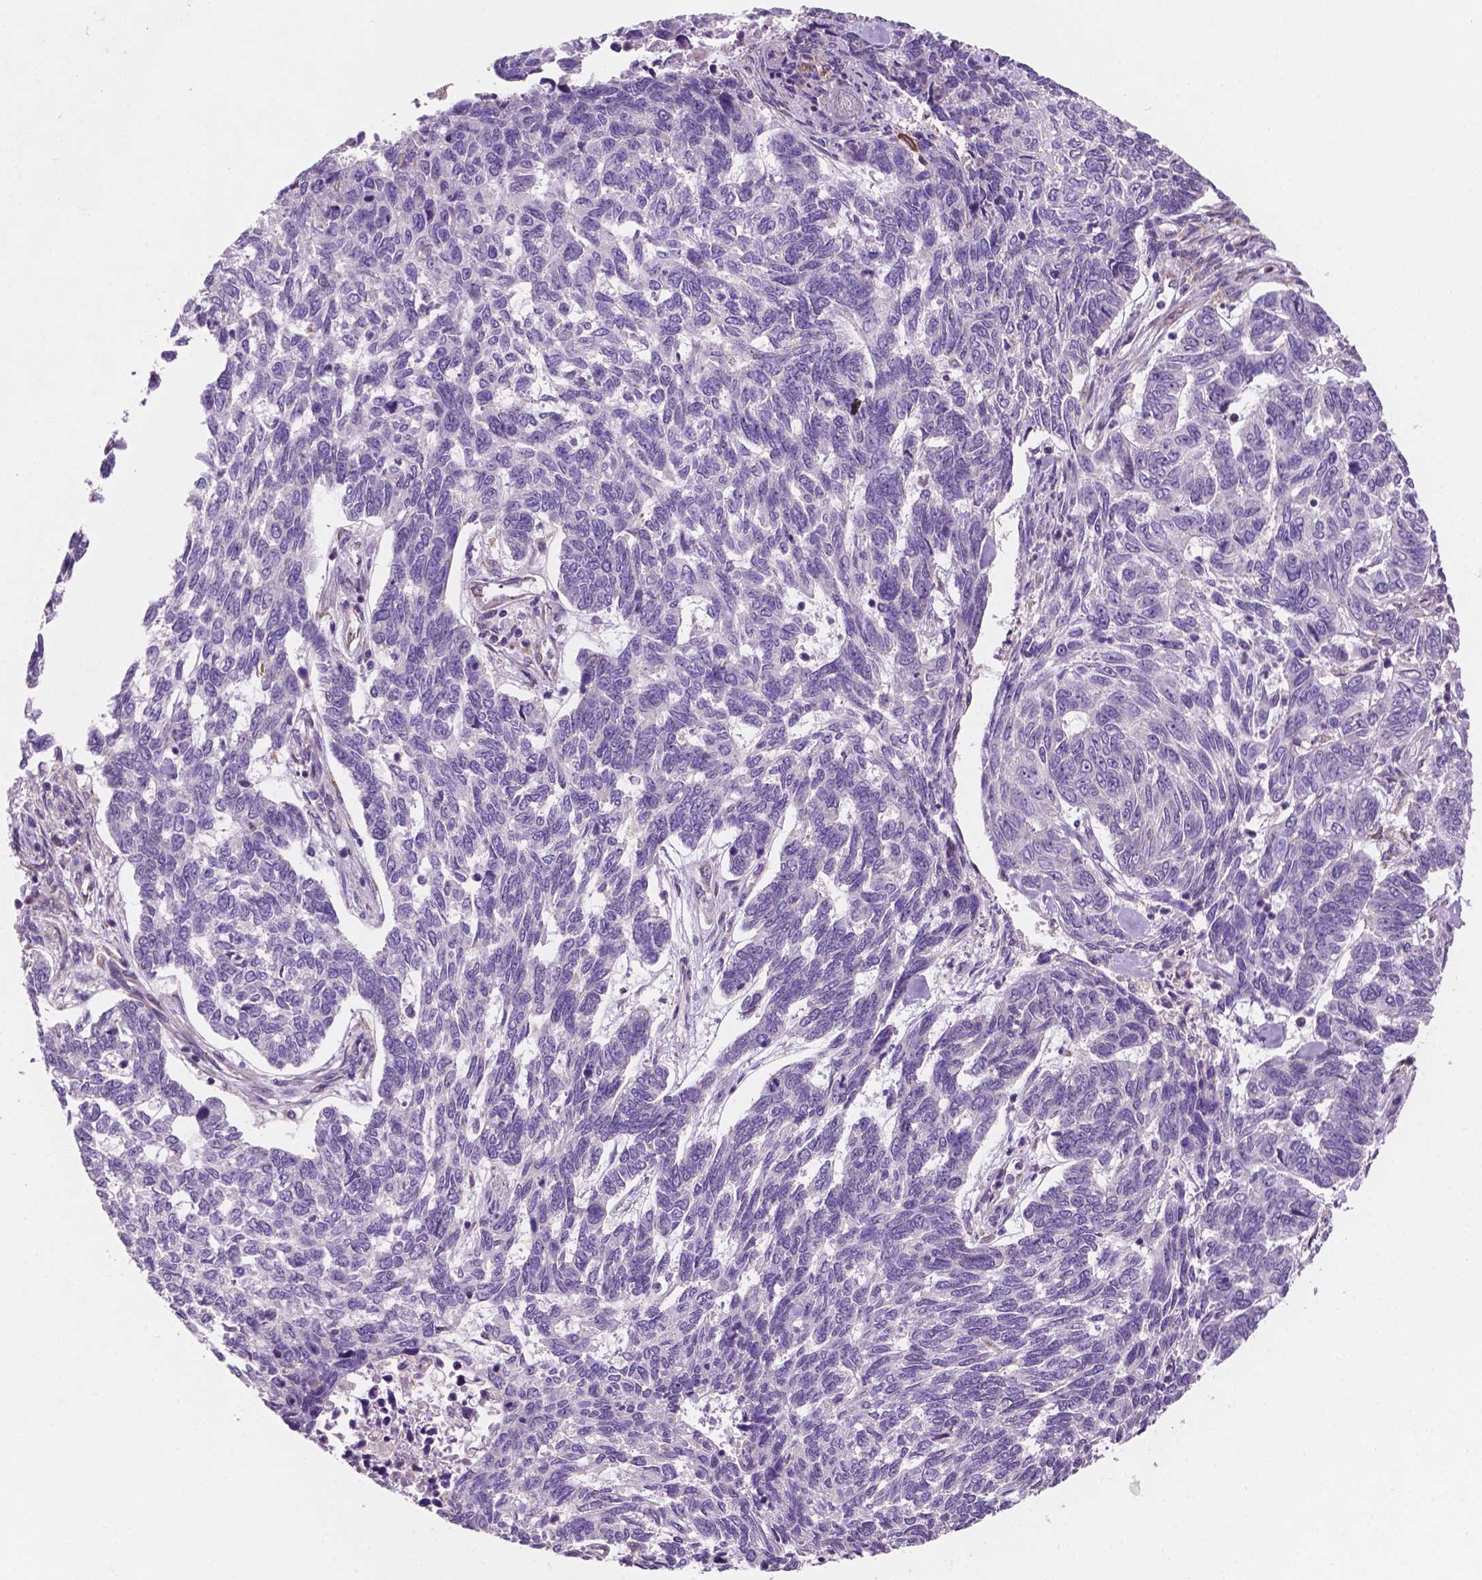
{"staining": {"intensity": "negative", "quantity": "none", "location": "none"}, "tissue": "skin cancer", "cell_type": "Tumor cells", "image_type": "cancer", "snomed": [{"axis": "morphology", "description": "Basal cell carcinoma"}, {"axis": "topography", "description": "Skin"}], "caption": "Skin basal cell carcinoma was stained to show a protein in brown. There is no significant expression in tumor cells. (DAB (3,3'-diaminobenzidine) immunohistochemistry (IHC), high magnification).", "gene": "LRP1B", "patient": {"sex": "female", "age": 65}}